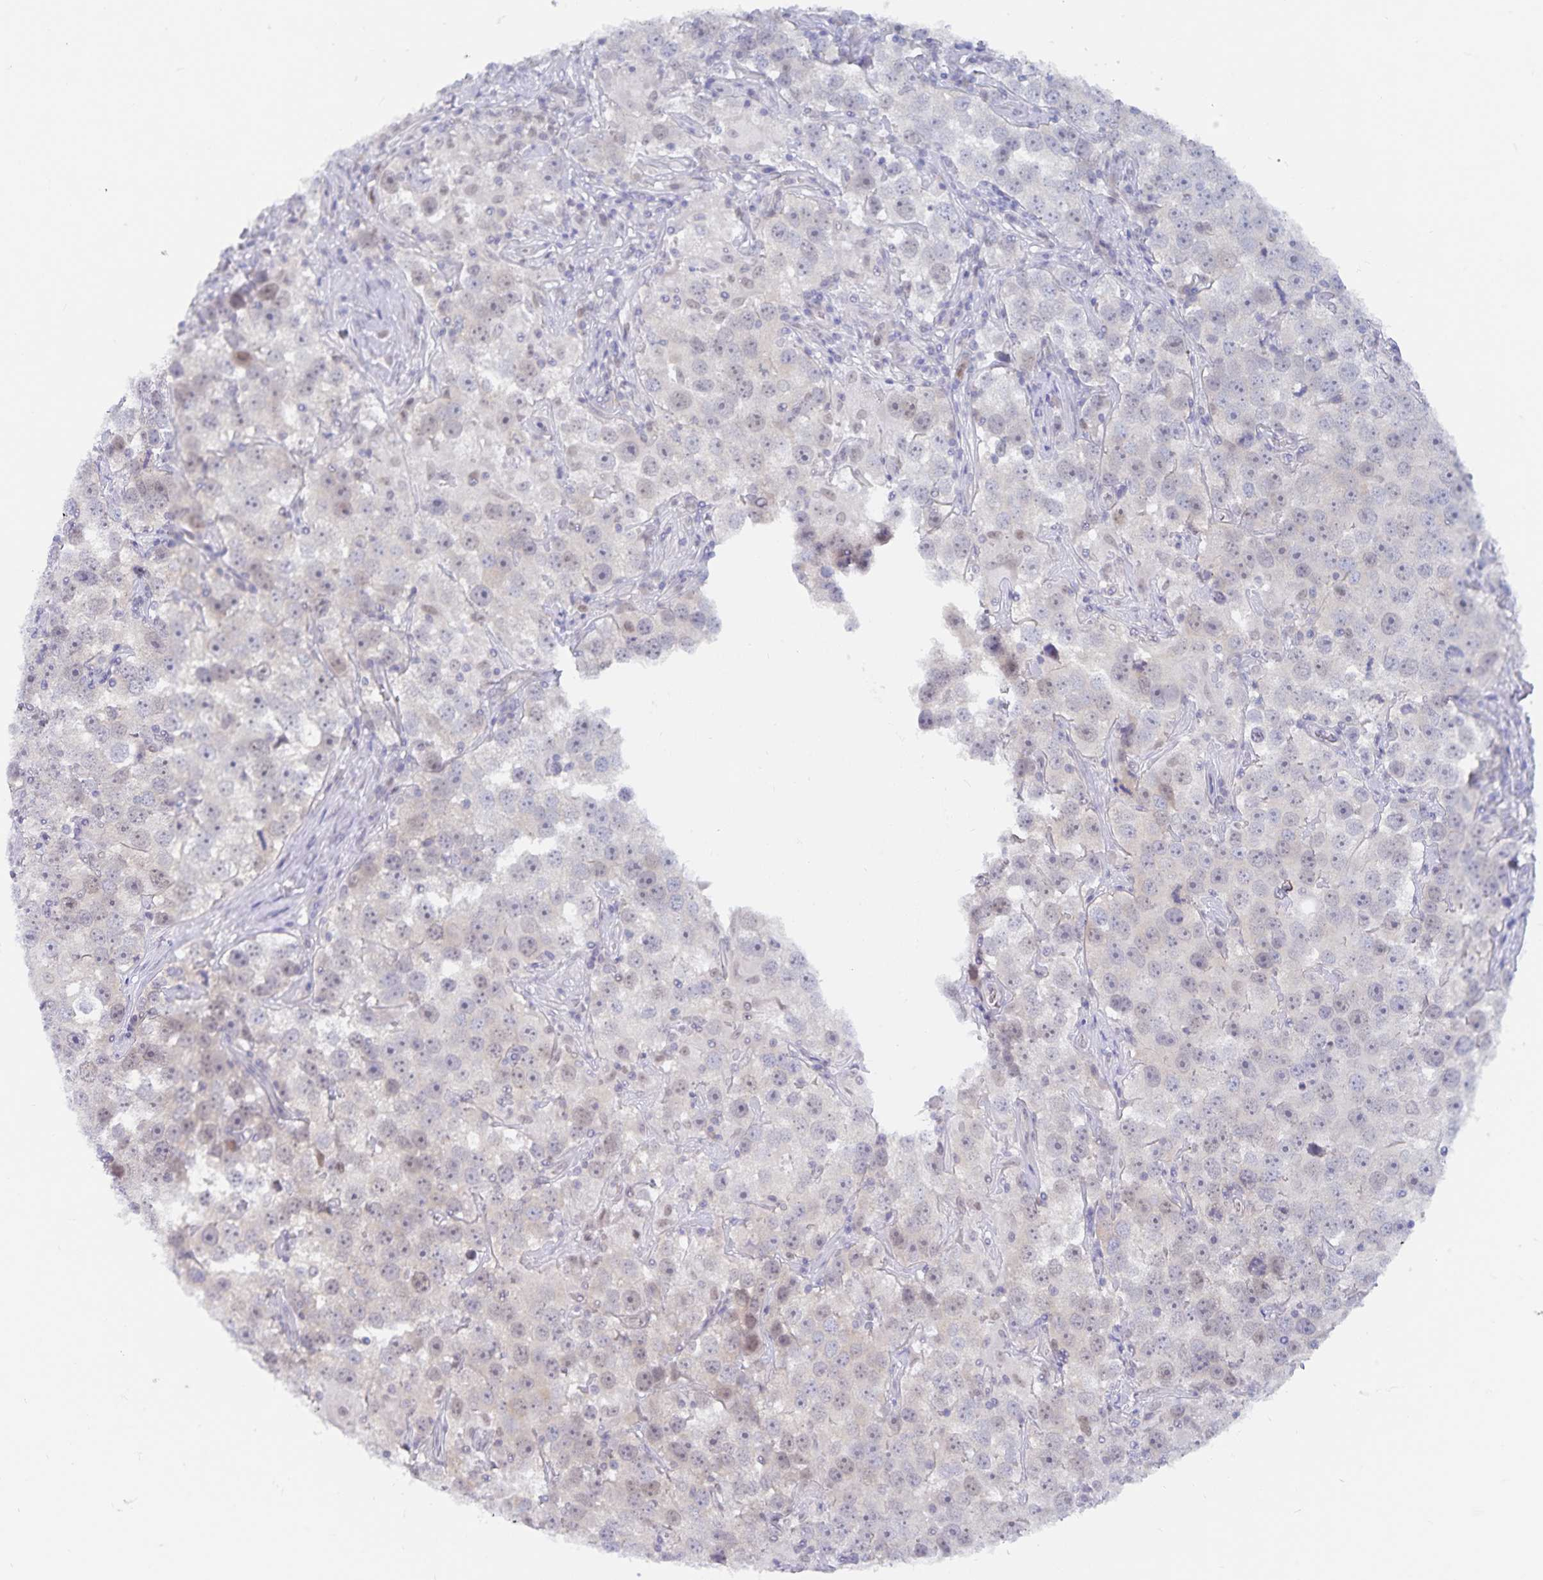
{"staining": {"intensity": "weak", "quantity": "25%-75%", "location": "nuclear"}, "tissue": "testis cancer", "cell_type": "Tumor cells", "image_type": "cancer", "snomed": [{"axis": "morphology", "description": "Seminoma, NOS"}, {"axis": "topography", "description": "Testis"}], "caption": "Seminoma (testis) stained with a brown dye demonstrates weak nuclear positive expression in approximately 25%-75% of tumor cells.", "gene": "BAG6", "patient": {"sex": "male", "age": 49}}